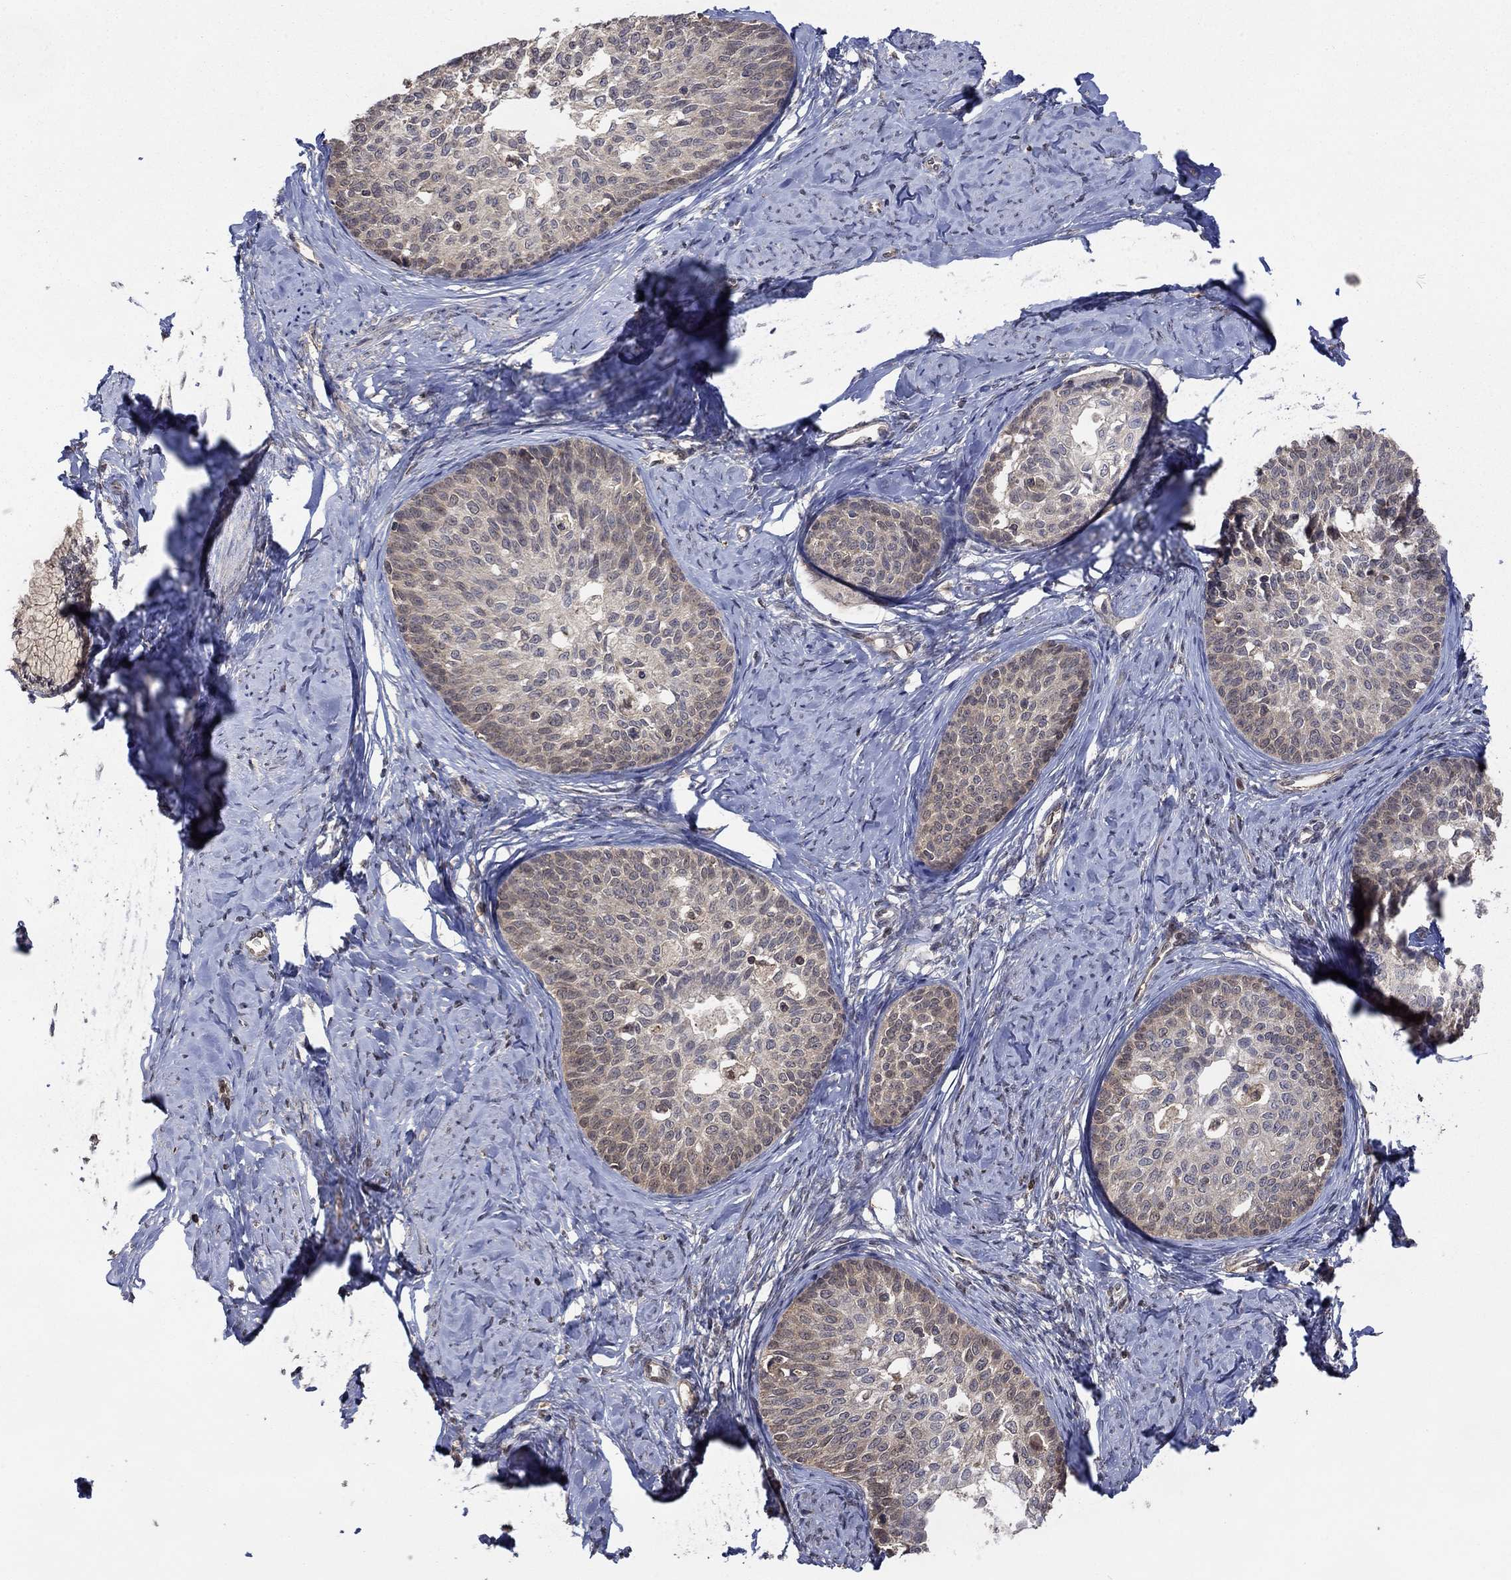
{"staining": {"intensity": "negative", "quantity": "none", "location": "none"}, "tissue": "cervical cancer", "cell_type": "Tumor cells", "image_type": "cancer", "snomed": [{"axis": "morphology", "description": "Squamous cell carcinoma, NOS"}, {"axis": "topography", "description": "Cervix"}], "caption": "Cervical squamous cell carcinoma was stained to show a protein in brown. There is no significant staining in tumor cells.", "gene": "RNF114", "patient": {"sex": "female", "age": 51}}